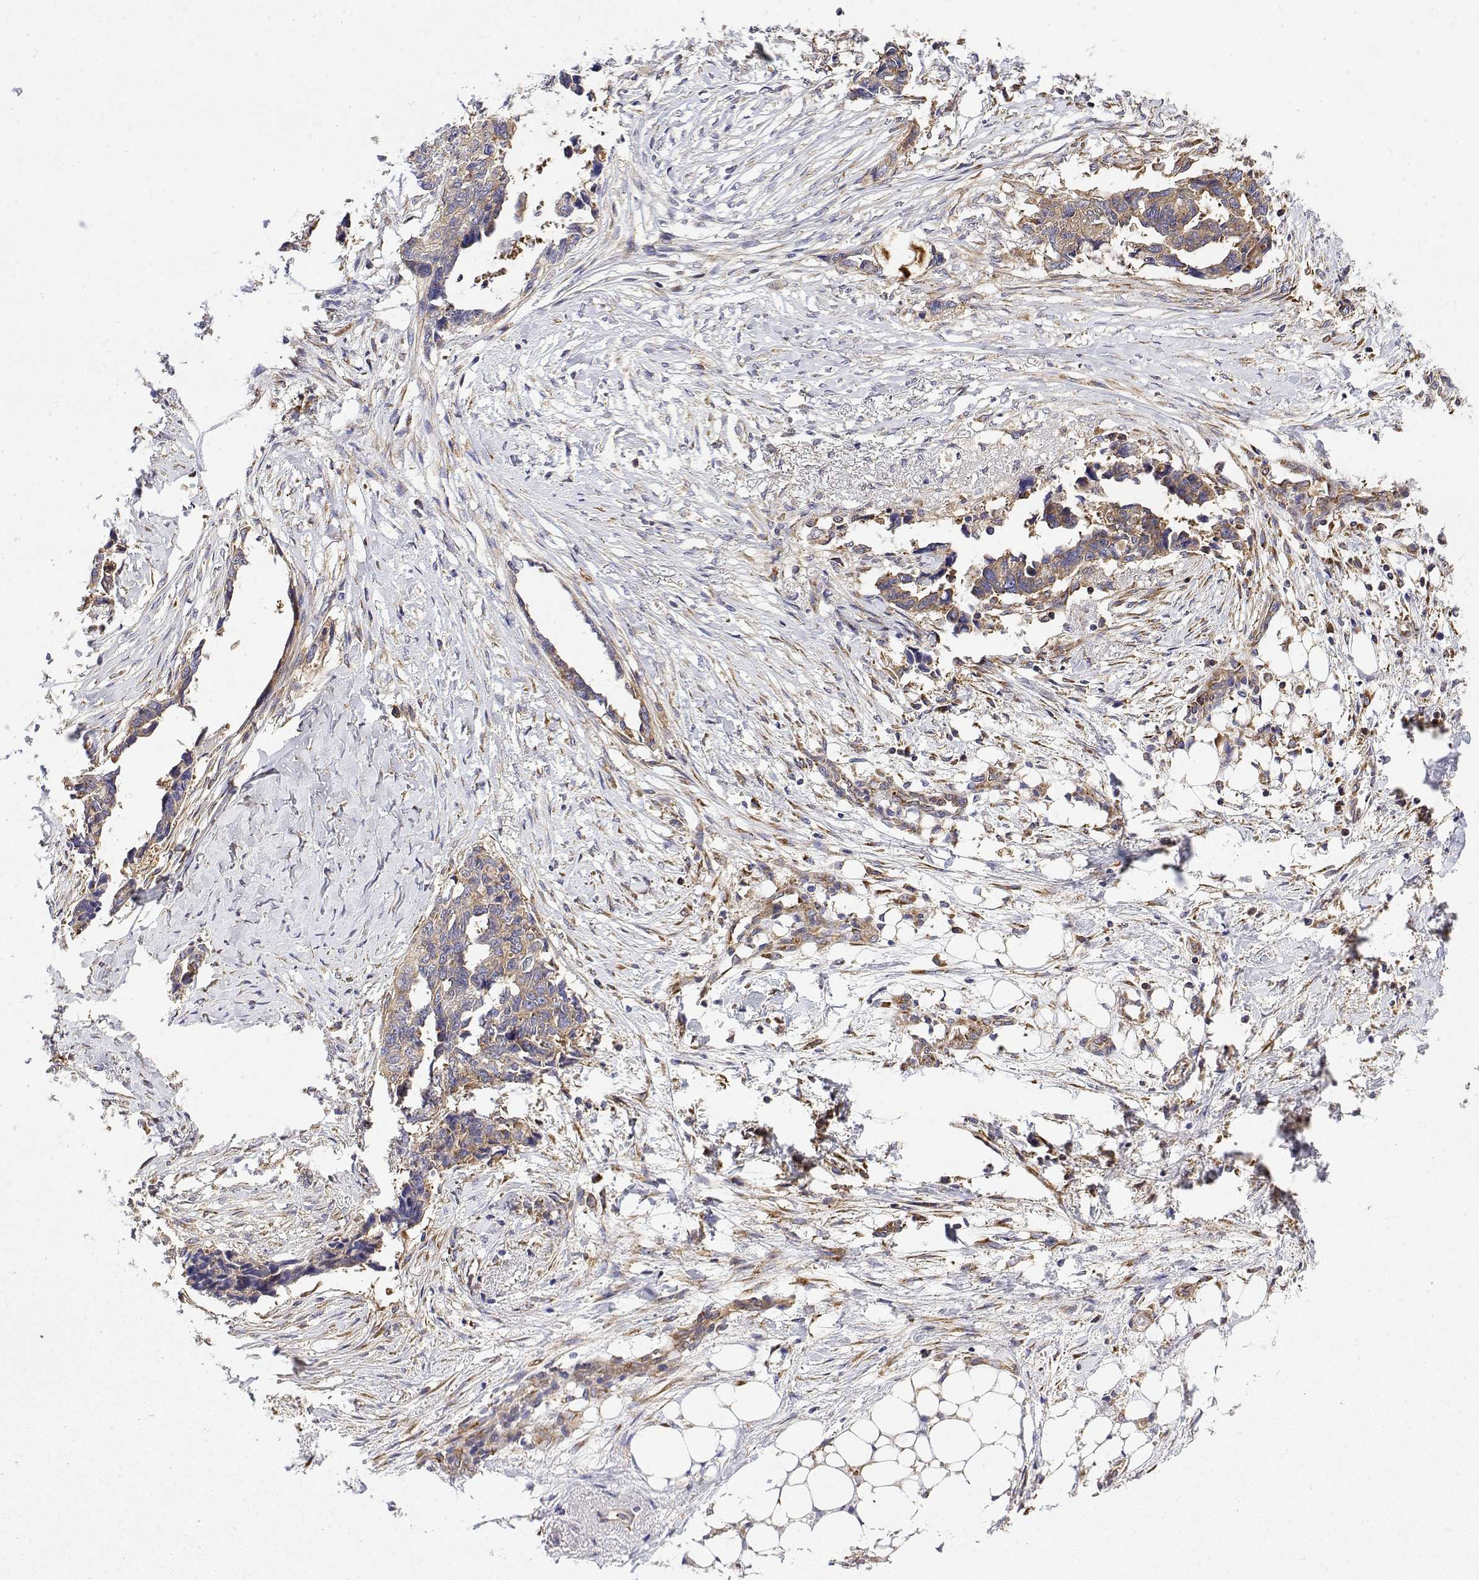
{"staining": {"intensity": "weak", "quantity": "25%-75%", "location": "cytoplasmic/membranous"}, "tissue": "ovarian cancer", "cell_type": "Tumor cells", "image_type": "cancer", "snomed": [{"axis": "morphology", "description": "Cystadenocarcinoma, serous, NOS"}, {"axis": "topography", "description": "Ovary"}], "caption": "Protein analysis of serous cystadenocarcinoma (ovarian) tissue displays weak cytoplasmic/membranous positivity in approximately 25%-75% of tumor cells.", "gene": "EEF1G", "patient": {"sex": "female", "age": 69}}